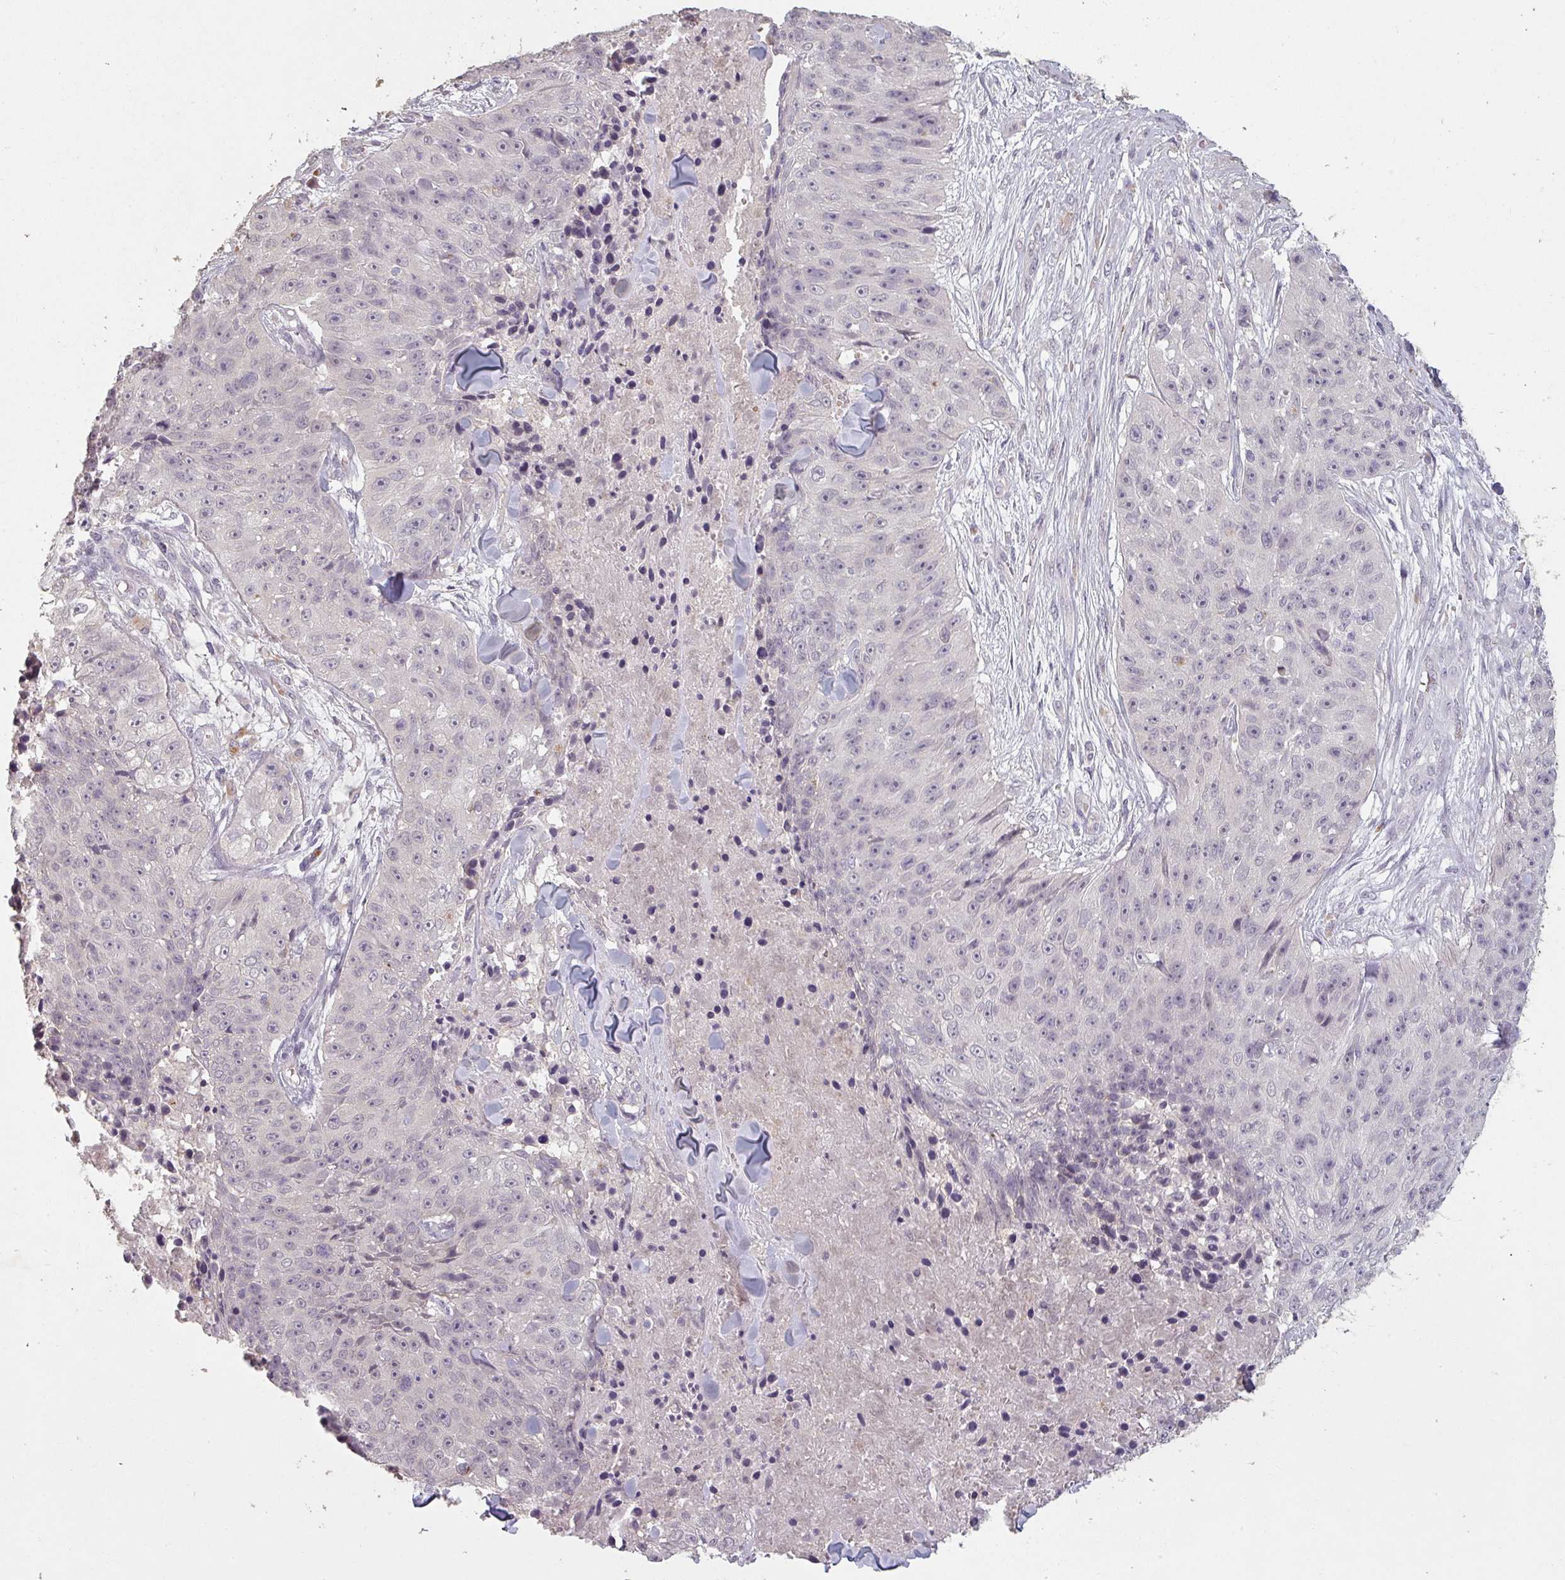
{"staining": {"intensity": "negative", "quantity": "none", "location": "none"}, "tissue": "skin cancer", "cell_type": "Tumor cells", "image_type": "cancer", "snomed": [{"axis": "morphology", "description": "Squamous cell carcinoma, NOS"}, {"axis": "topography", "description": "Skin"}], "caption": "Immunohistochemistry (IHC) image of neoplastic tissue: human skin squamous cell carcinoma stained with DAB (3,3'-diaminobenzidine) demonstrates no significant protein positivity in tumor cells.", "gene": "LYPLA1", "patient": {"sex": "female", "age": 87}}